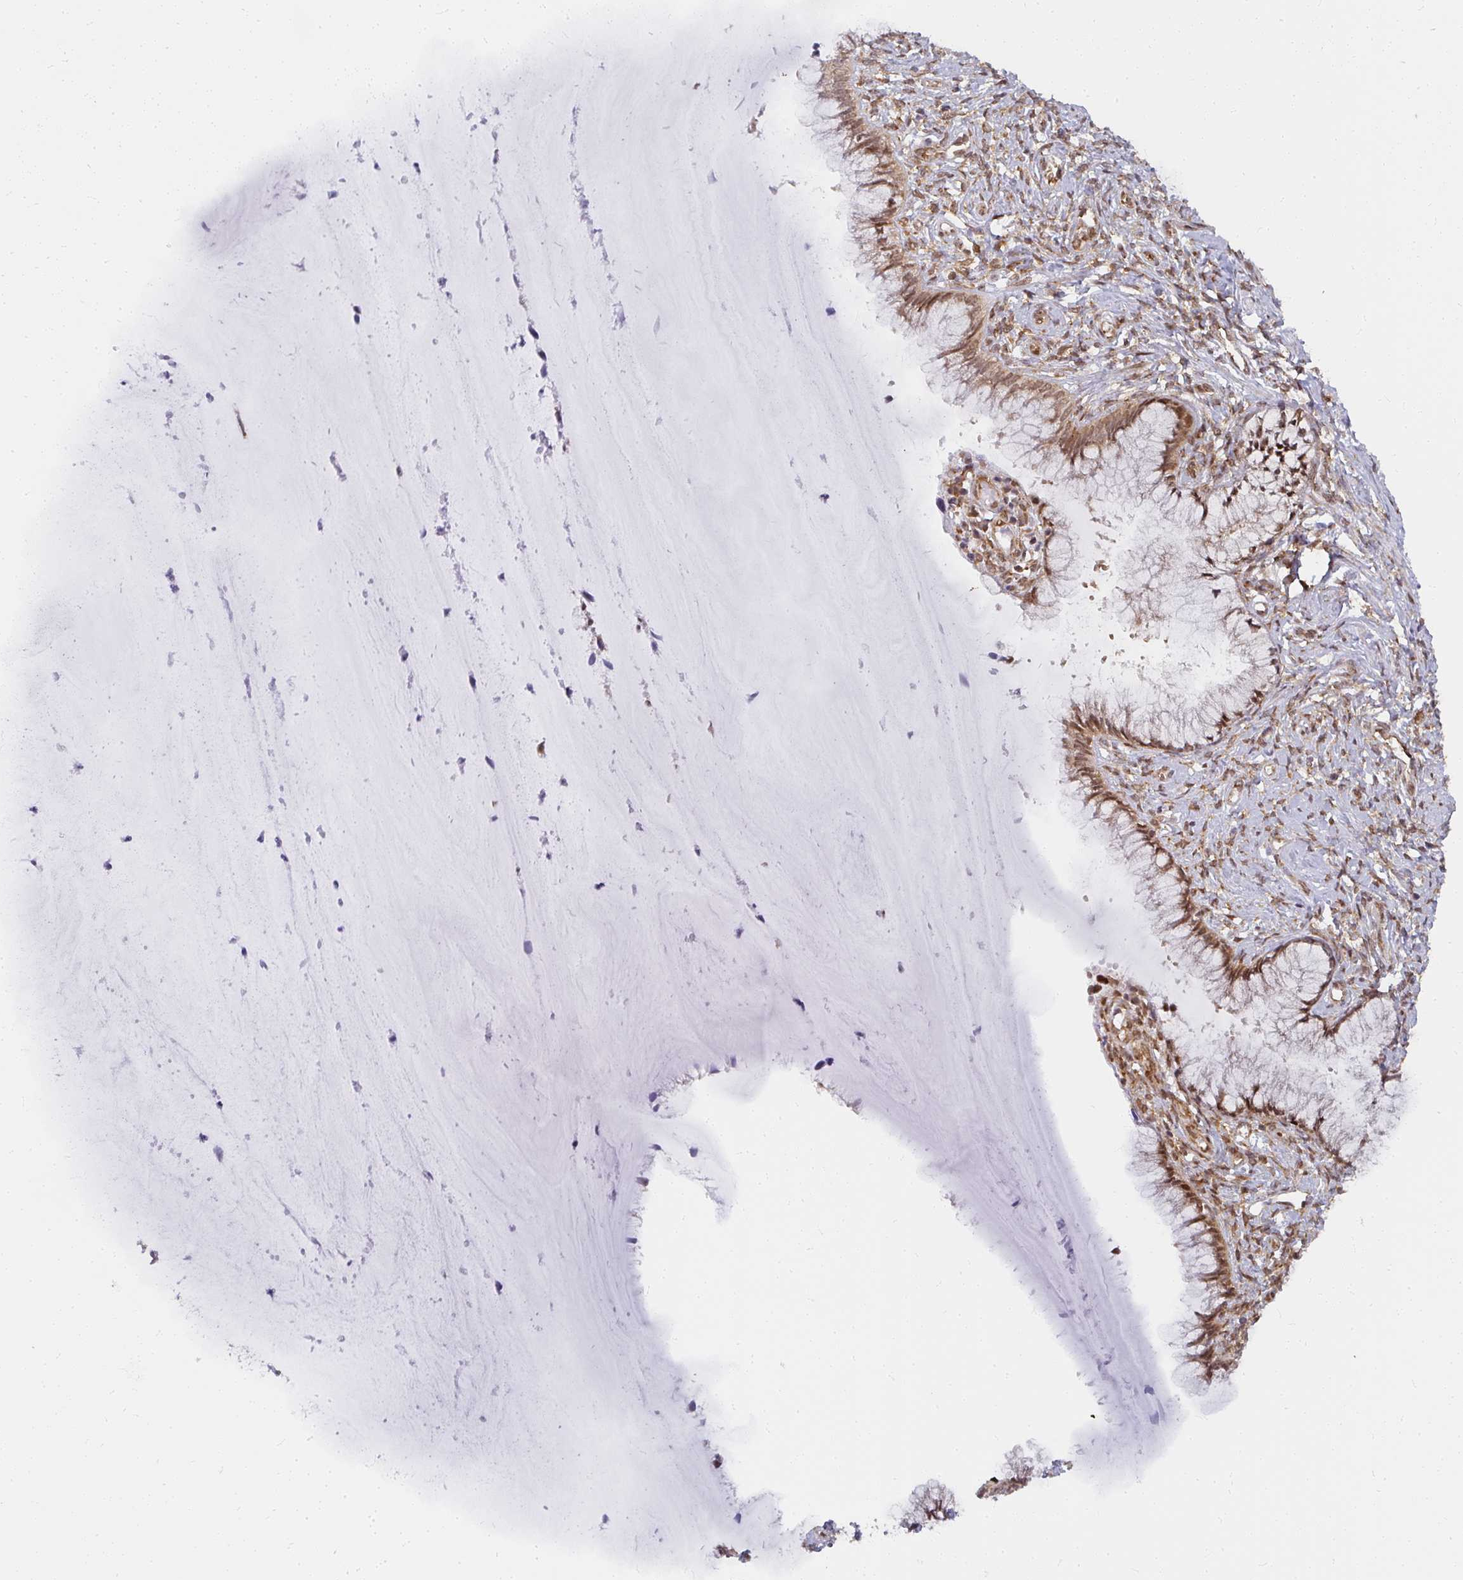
{"staining": {"intensity": "moderate", "quantity": ">75%", "location": "cytoplasmic/membranous,nuclear"}, "tissue": "cervix", "cell_type": "Glandular cells", "image_type": "normal", "snomed": [{"axis": "morphology", "description": "Normal tissue, NOS"}, {"axis": "topography", "description": "Cervix"}], "caption": "A brown stain labels moderate cytoplasmic/membranous,nuclear positivity of a protein in glandular cells of normal cervix. Ihc stains the protein in brown and the nuclei are stained blue.", "gene": "SYNCRIP", "patient": {"sex": "female", "age": 37}}